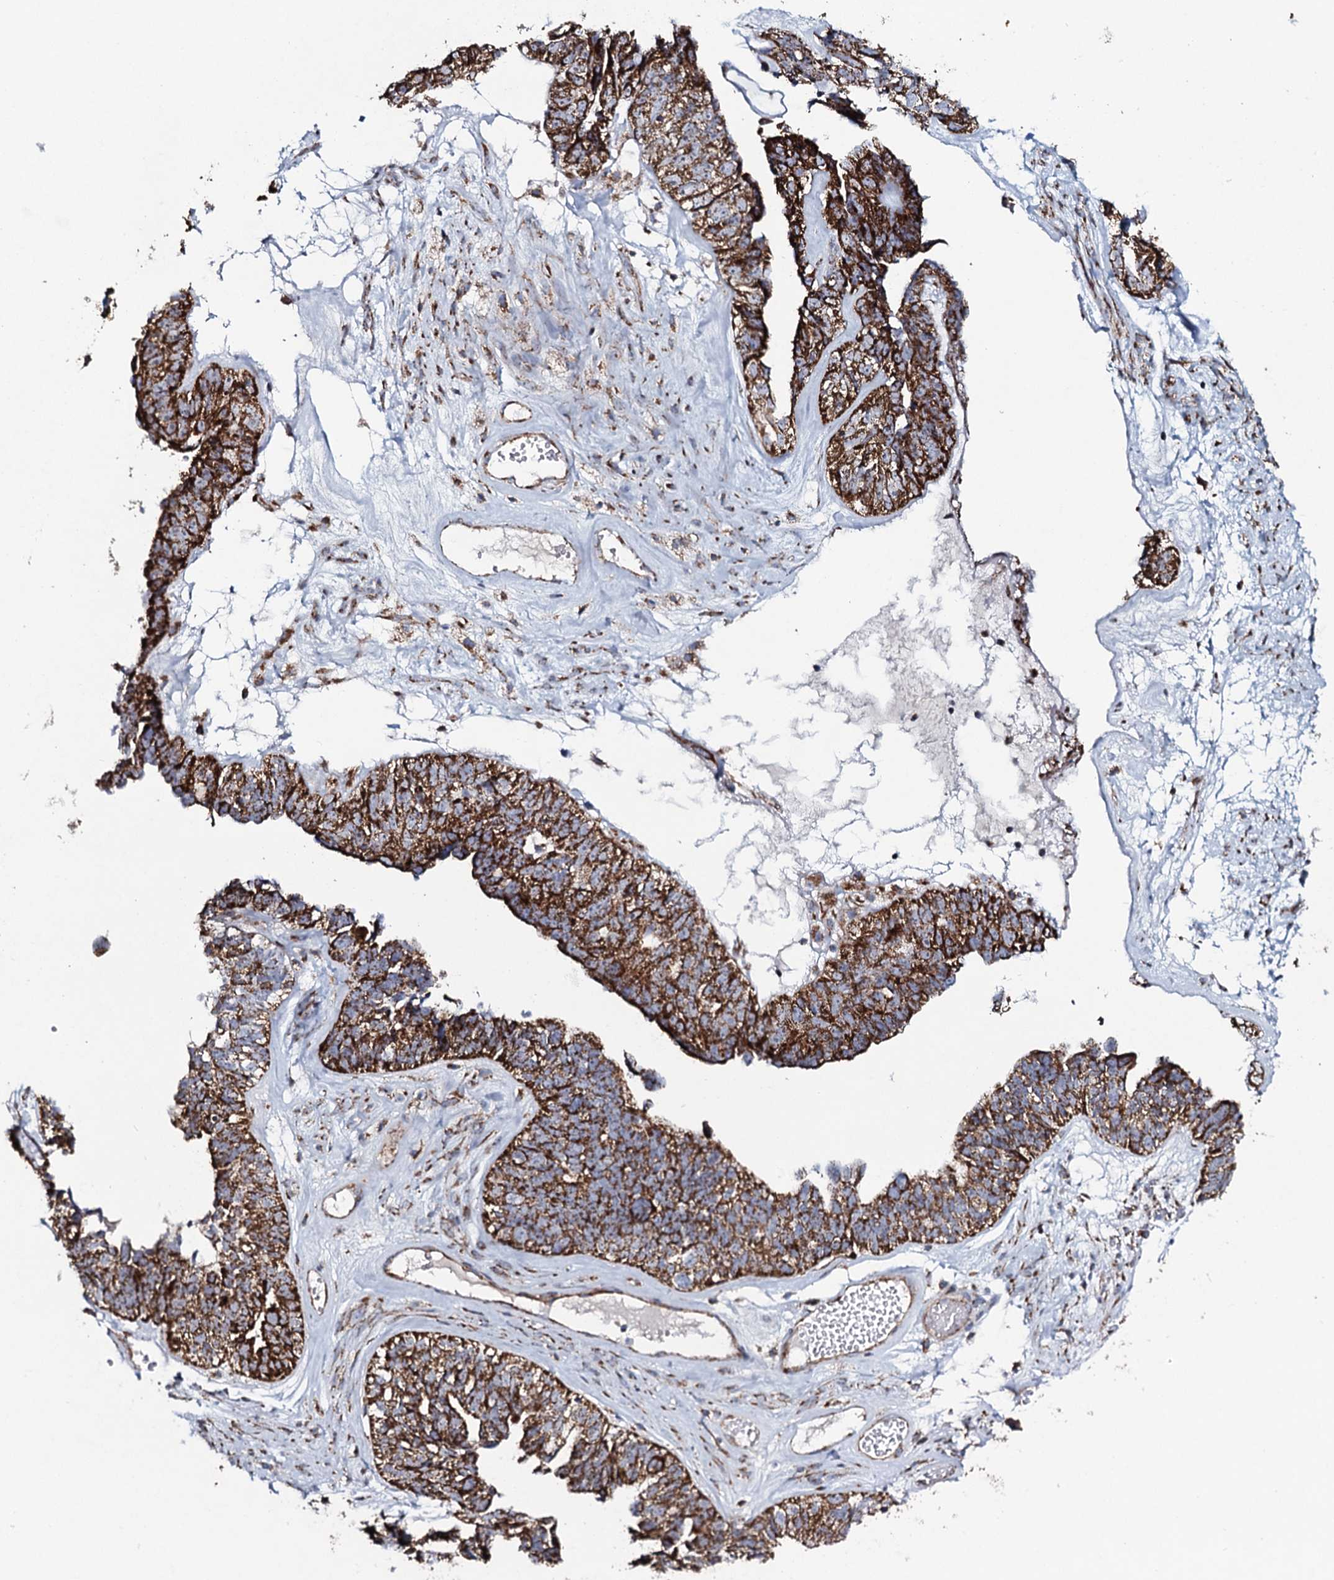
{"staining": {"intensity": "strong", "quantity": ">75%", "location": "cytoplasmic/membranous"}, "tissue": "ovarian cancer", "cell_type": "Tumor cells", "image_type": "cancer", "snomed": [{"axis": "morphology", "description": "Cystadenocarcinoma, serous, NOS"}, {"axis": "topography", "description": "Ovary"}], "caption": "Ovarian cancer stained for a protein exhibits strong cytoplasmic/membranous positivity in tumor cells.", "gene": "EVC2", "patient": {"sex": "female", "age": 79}}